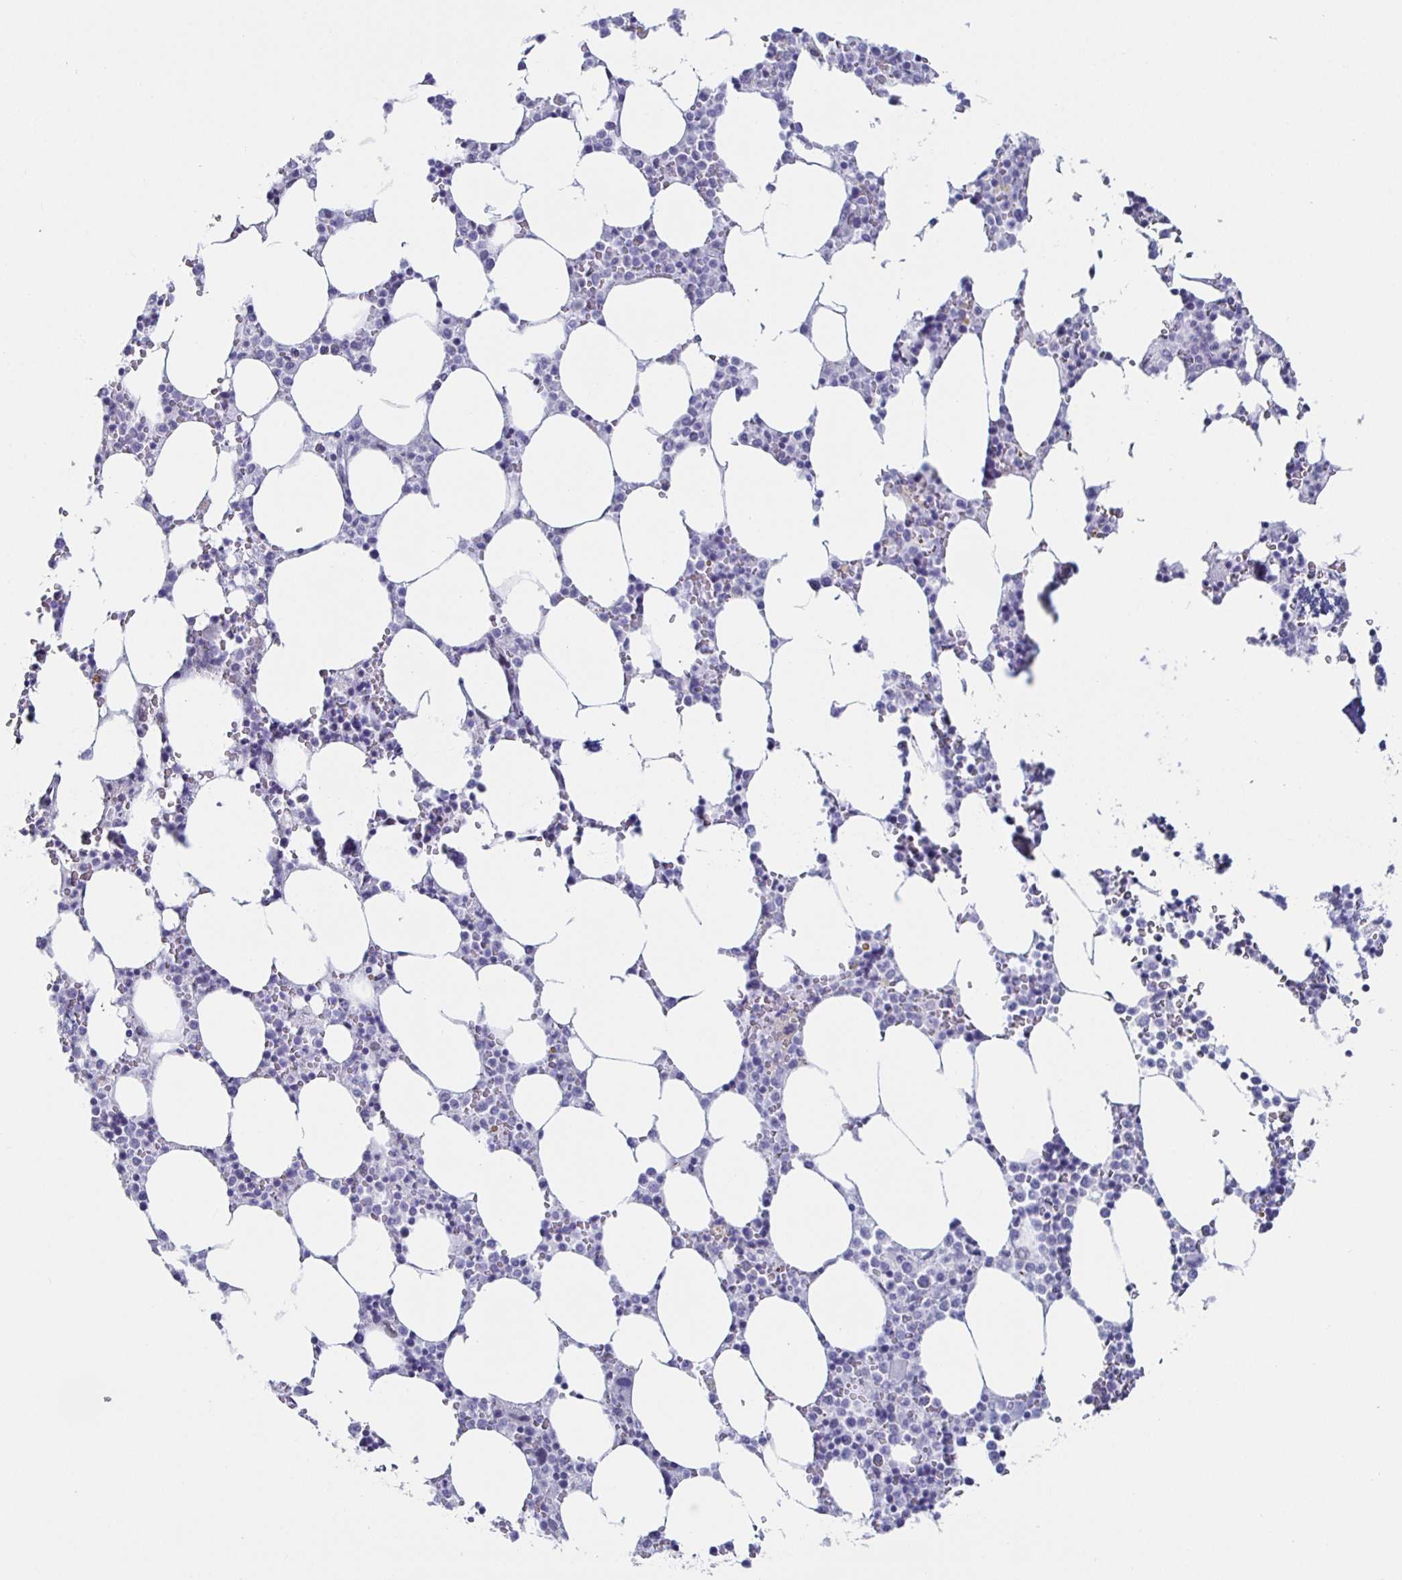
{"staining": {"intensity": "negative", "quantity": "none", "location": "none"}, "tissue": "bone marrow", "cell_type": "Hematopoietic cells", "image_type": "normal", "snomed": [{"axis": "morphology", "description": "Normal tissue, NOS"}, {"axis": "topography", "description": "Bone marrow"}], "caption": "This is an immunohistochemistry micrograph of unremarkable human bone marrow. There is no staining in hematopoietic cells.", "gene": "KRT4", "patient": {"sex": "male", "age": 64}}